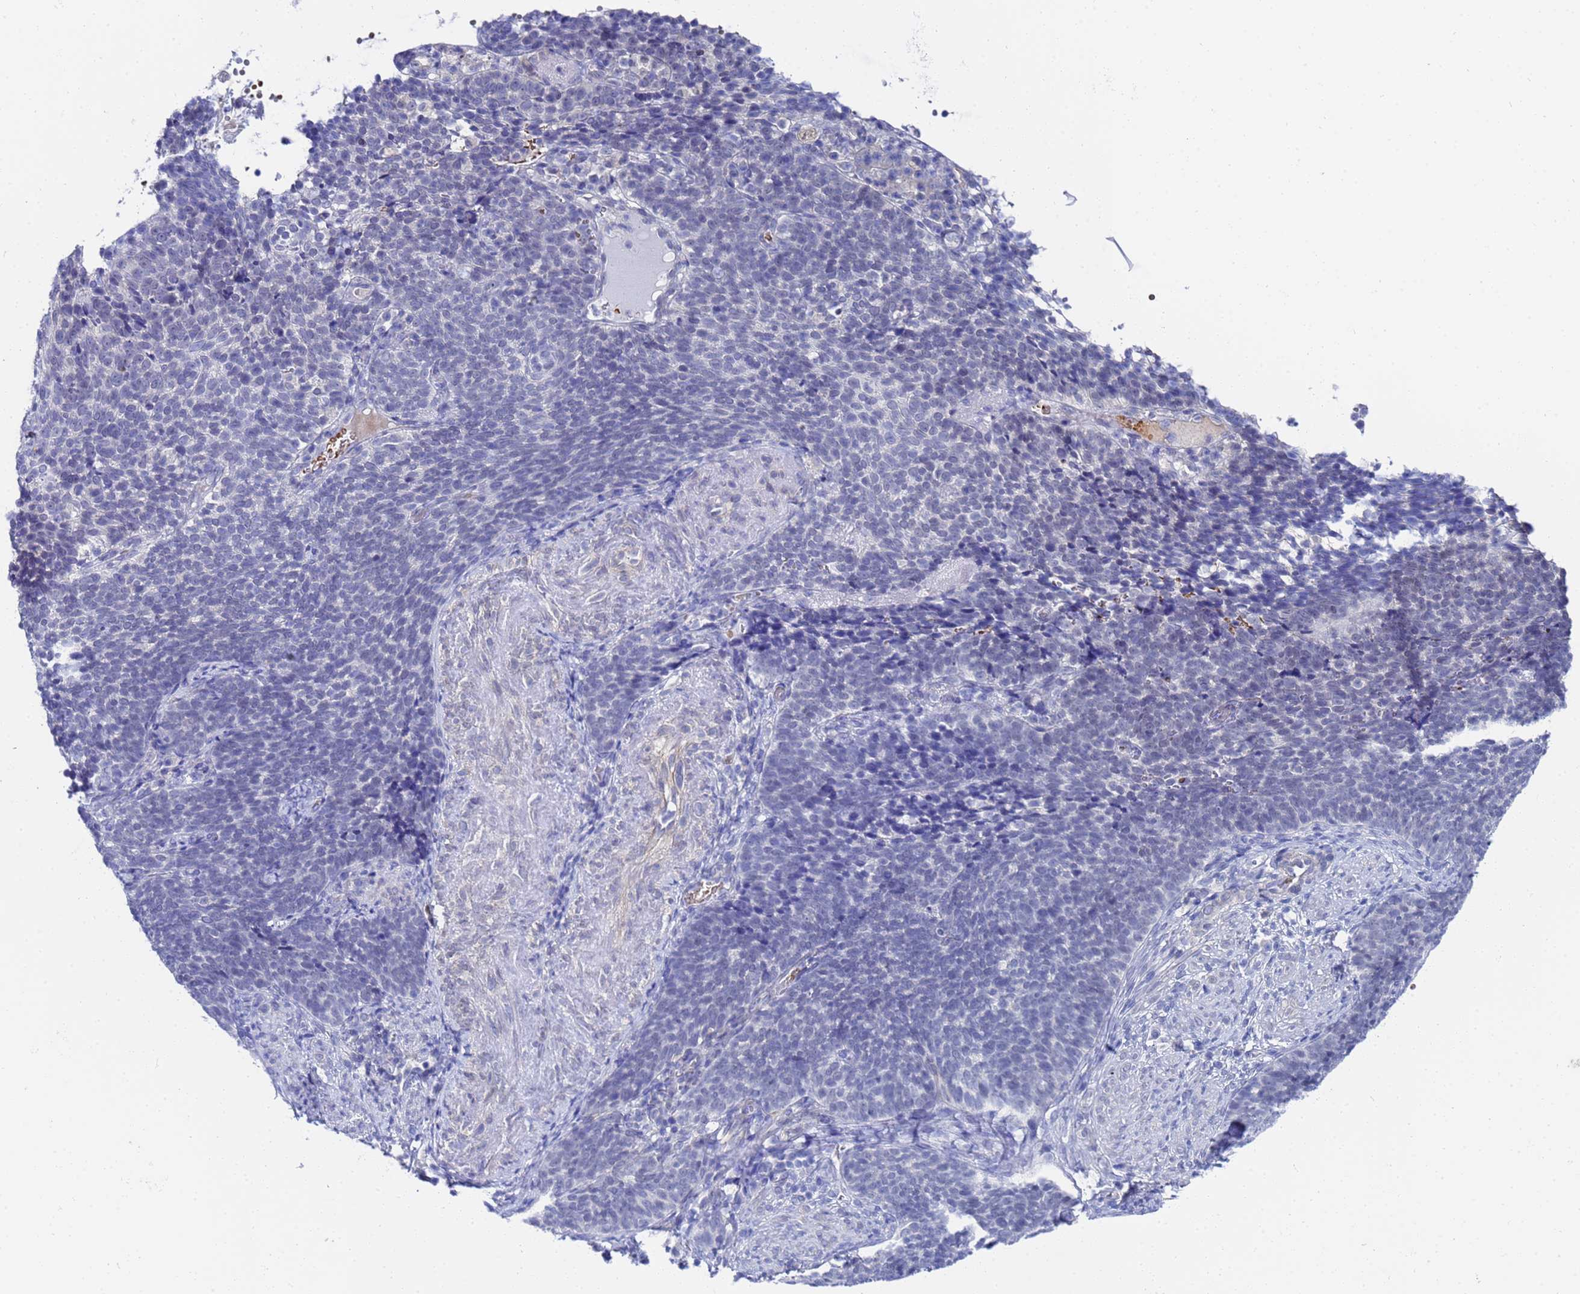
{"staining": {"intensity": "negative", "quantity": "none", "location": "none"}, "tissue": "cervical cancer", "cell_type": "Tumor cells", "image_type": "cancer", "snomed": [{"axis": "morphology", "description": "Normal tissue, NOS"}, {"axis": "morphology", "description": "Squamous cell carcinoma, NOS"}, {"axis": "topography", "description": "Cervix"}], "caption": "A histopathology image of human cervical cancer (squamous cell carcinoma) is negative for staining in tumor cells.", "gene": "ZNF26", "patient": {"sex": "female", "age": 39}}